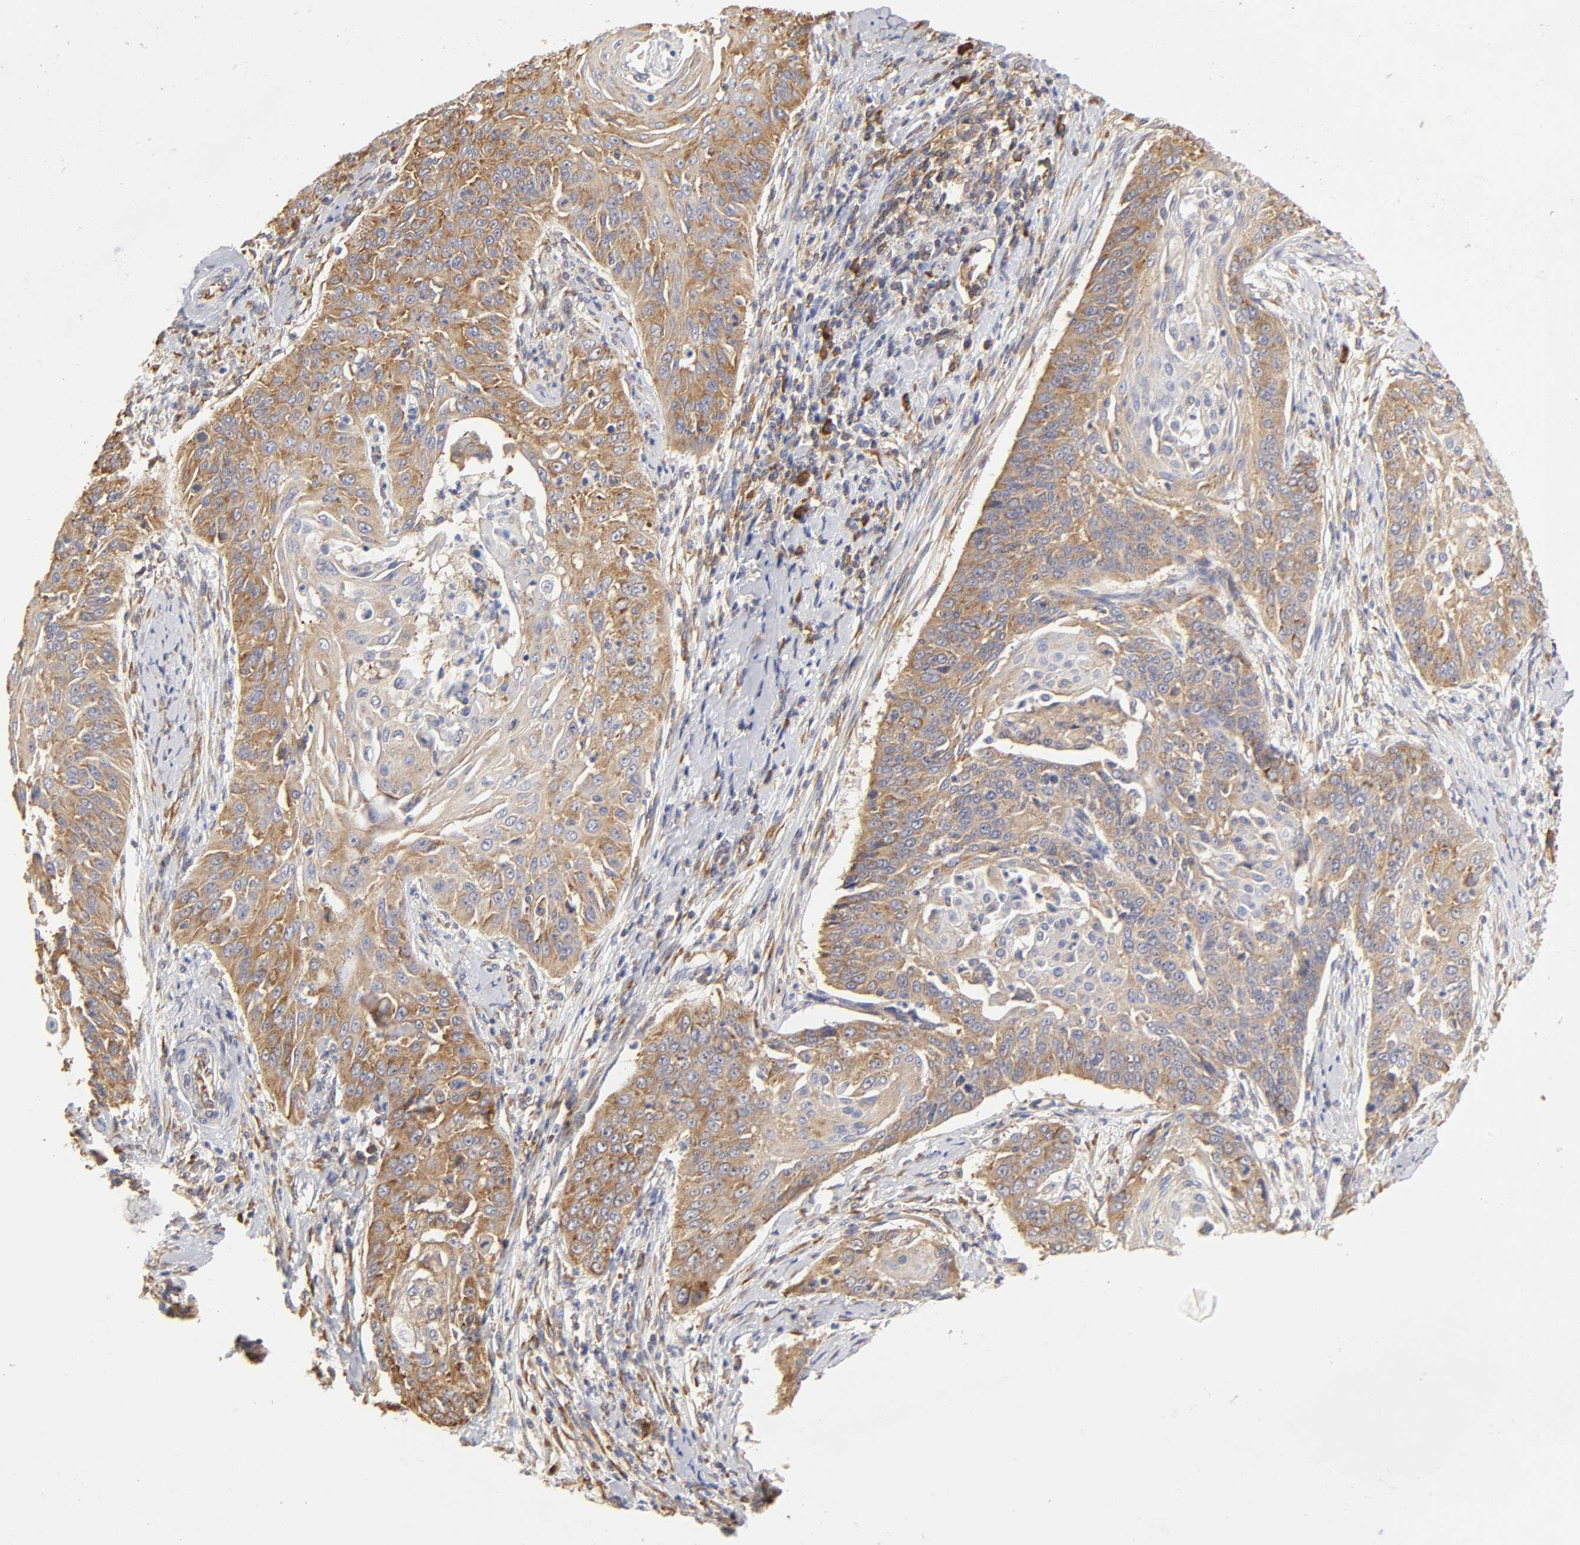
{"staining": {"intensity": "moderate", "quantity": ">75%", "location": "cytoplasmic/membranous"}, "tissue": "cervical cancer", "cell_type": "Tumor cells", "image_type": "cancer", "snomed": [{"axis": "morphology", "description": "Squamous cell carcinoma, NOS"}, {"axis": "topography", "description": "Cervix"}], "caption": "Protein expression analysis of cervical squamous cell carcinoma shows moderate cytoplasmic/membranous staining in about >75% of tumor cells.", "gene": "RPL14", "patient": {"sex": "female", "age": 33}}